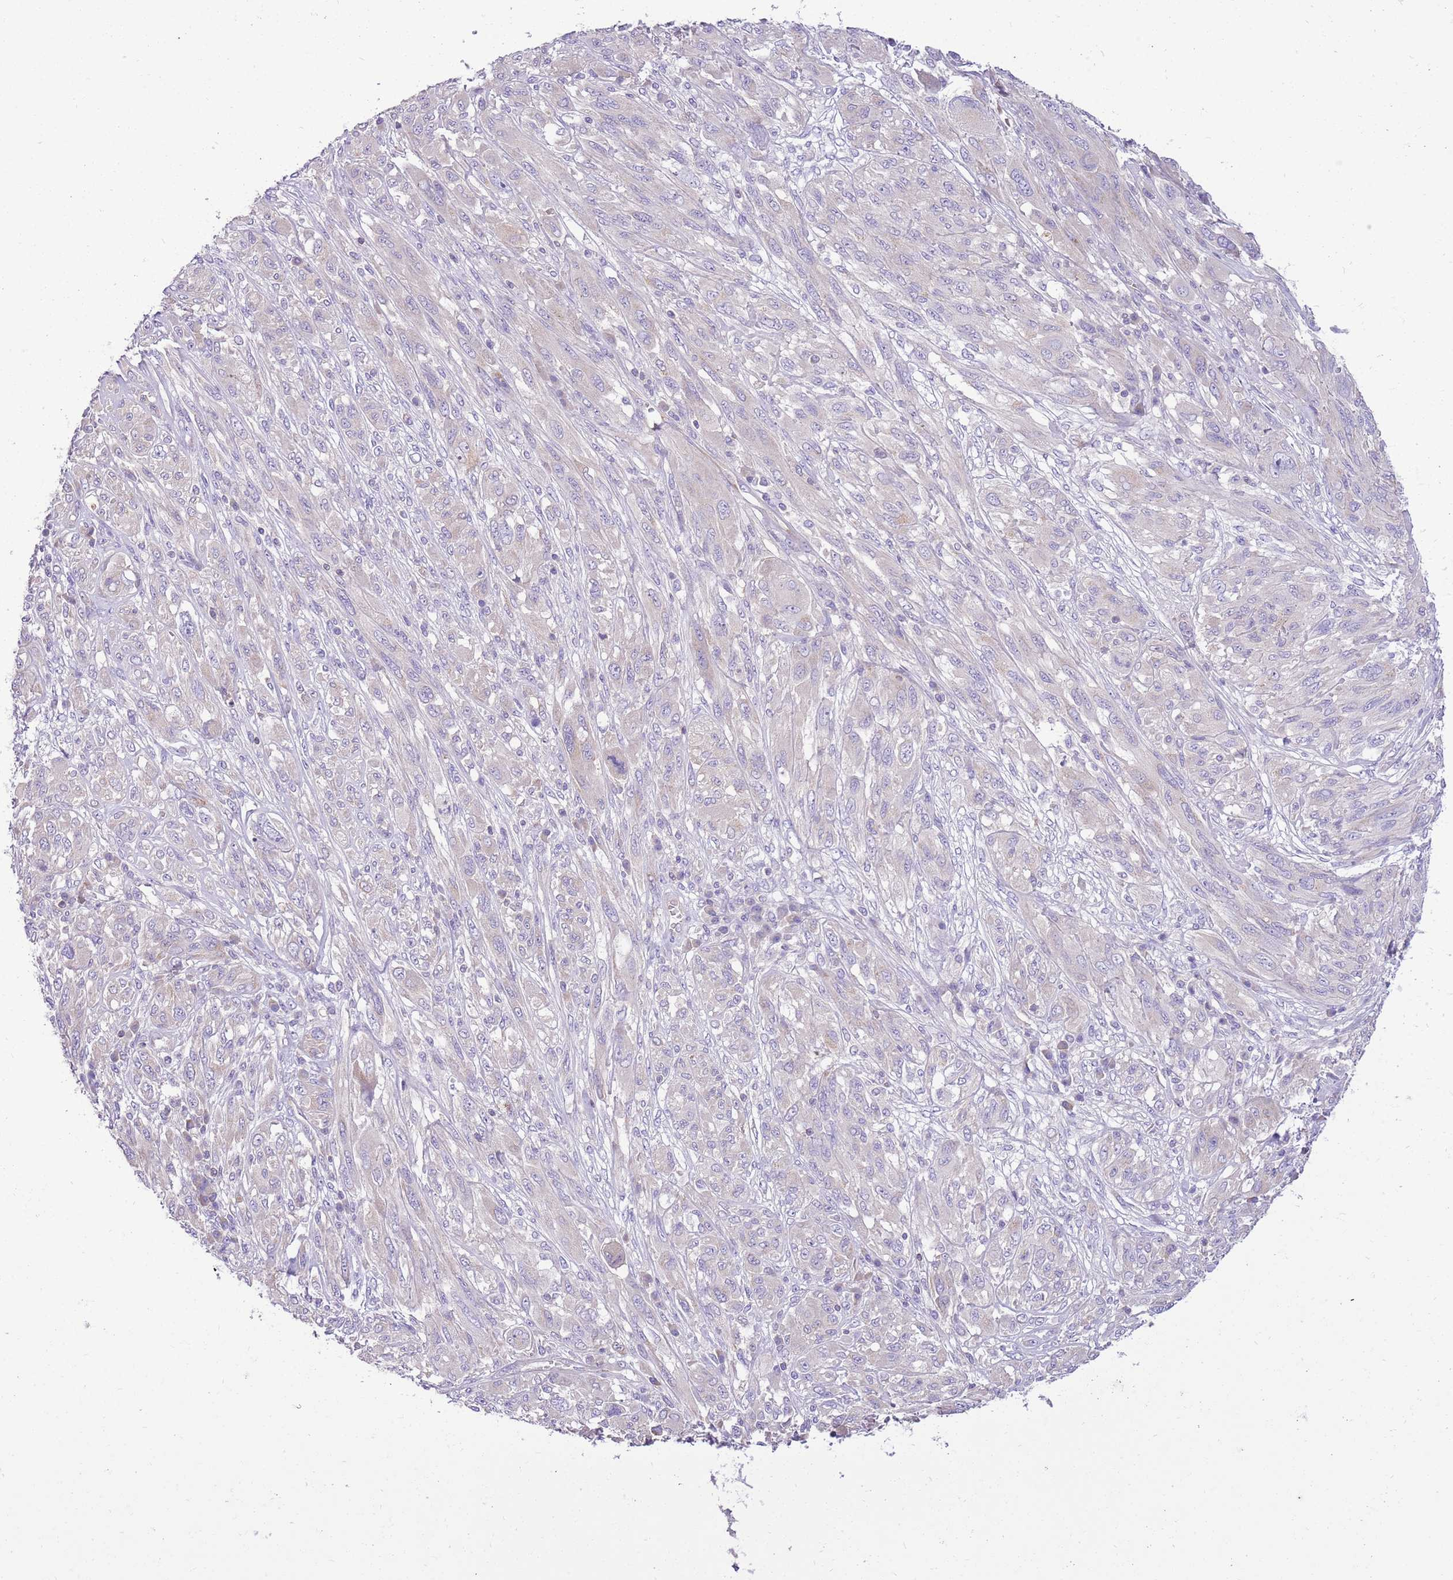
{"staining": {"intensity": "negative", "quantity": "none", "location": "none"}, "tissue": "melanoma", "cell_type": "Tumor cells", "image_type": "cancer", "snomed": [{"axis": "morphology", "description": "Malignant melanoma, NOS"}, {"axis": "topography", "description": "Skin"}], "caption": "Immunohistochemistry (IHC) photomicrograph of human melanoma stained for a protein (brown), which reveals no staining in tumor cells.", "gene": "GLCE", "patient": {"sex": "female", "age": 91}}